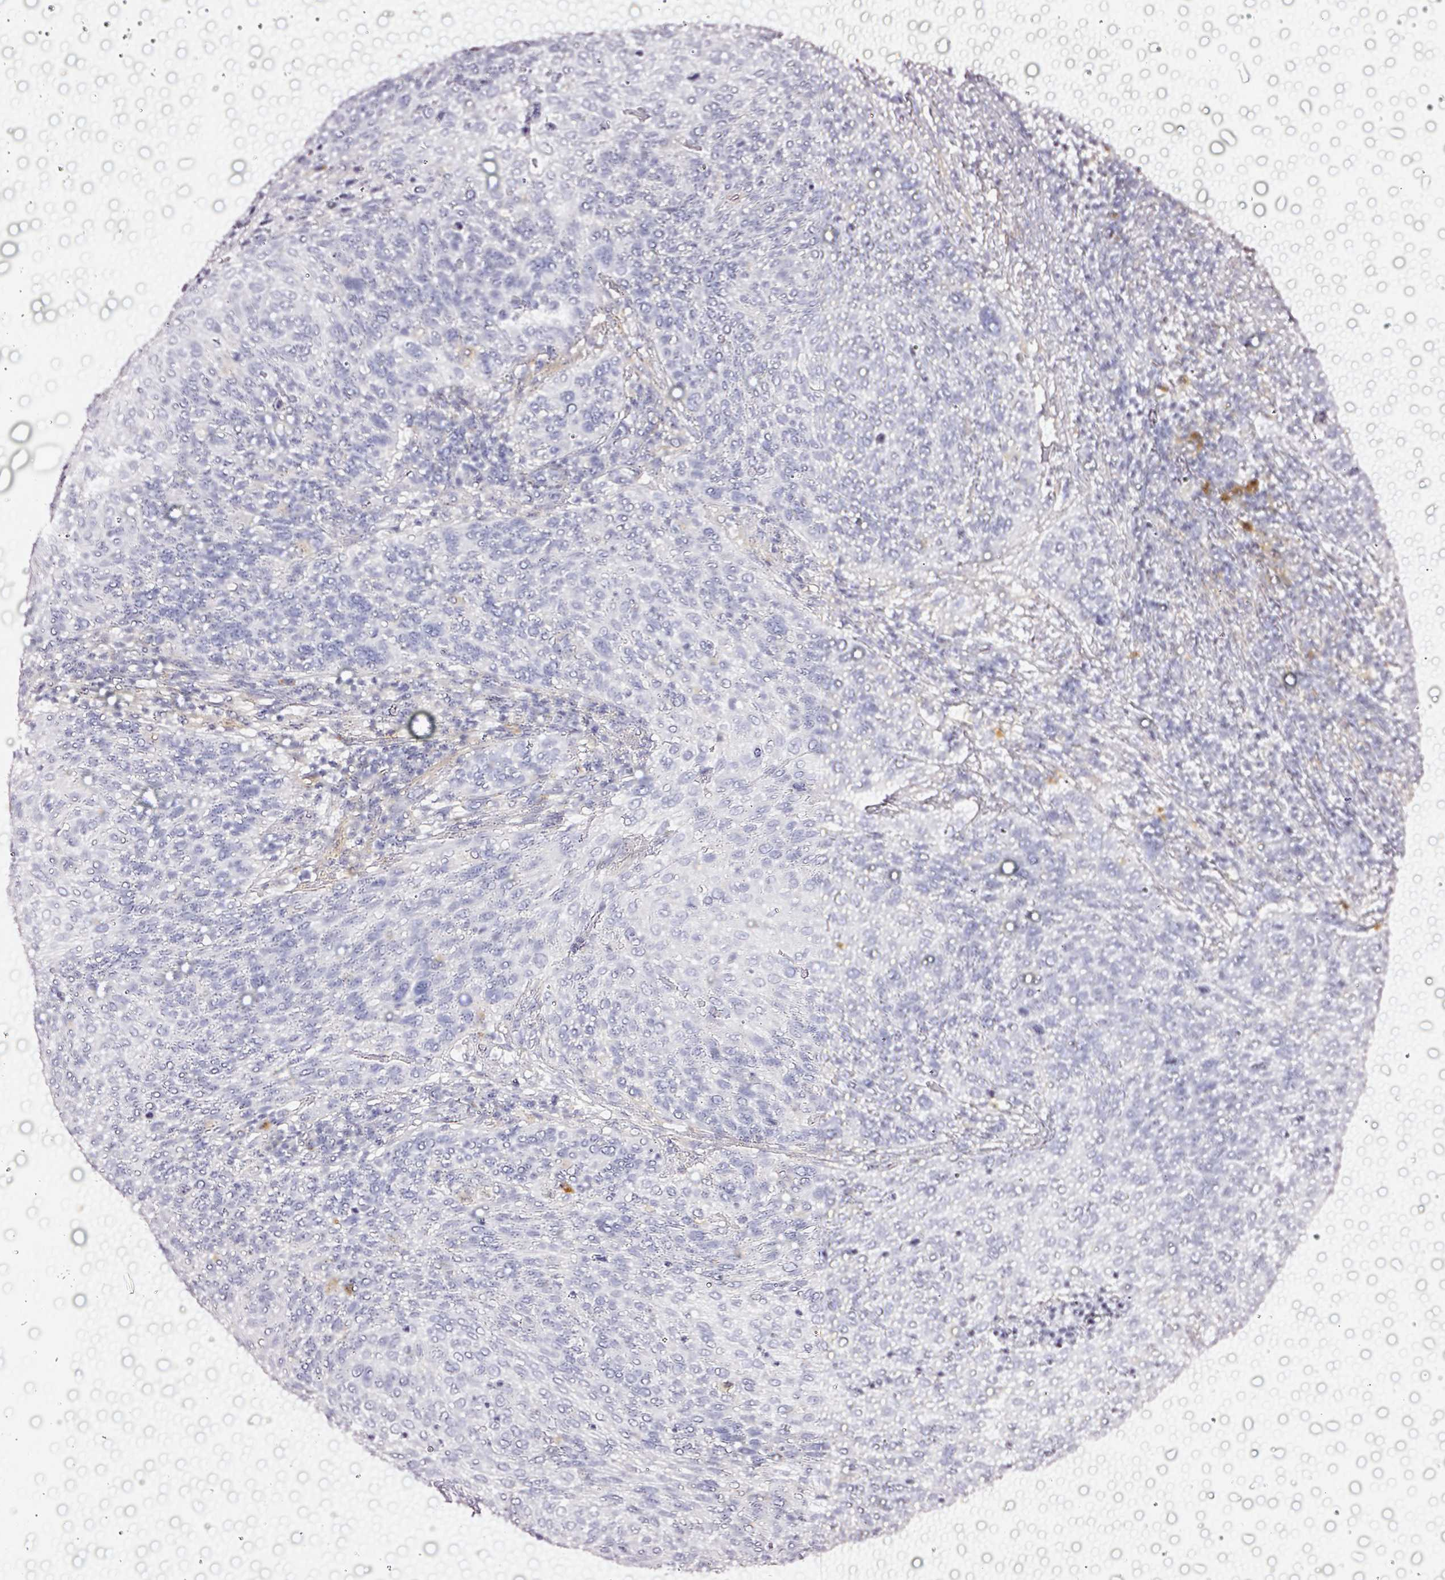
{"staining": {"intensity": "negative", "quantity": "none", "location": "none"}, "tissue": "cervical cancer", "cell_type": "Tumor cells", "image_type": "cancer", "snomed": [{"axis": "morphology", "description": "Squamous cell carcinoma, NOS"}, {"axis": "topography", "description": "Cervix"}], "caption": "Tumor cells show no significant protein expression in cervical cancer.", "gene": "CYB561A3", "patient": {"sex": "female", "age": 31}}